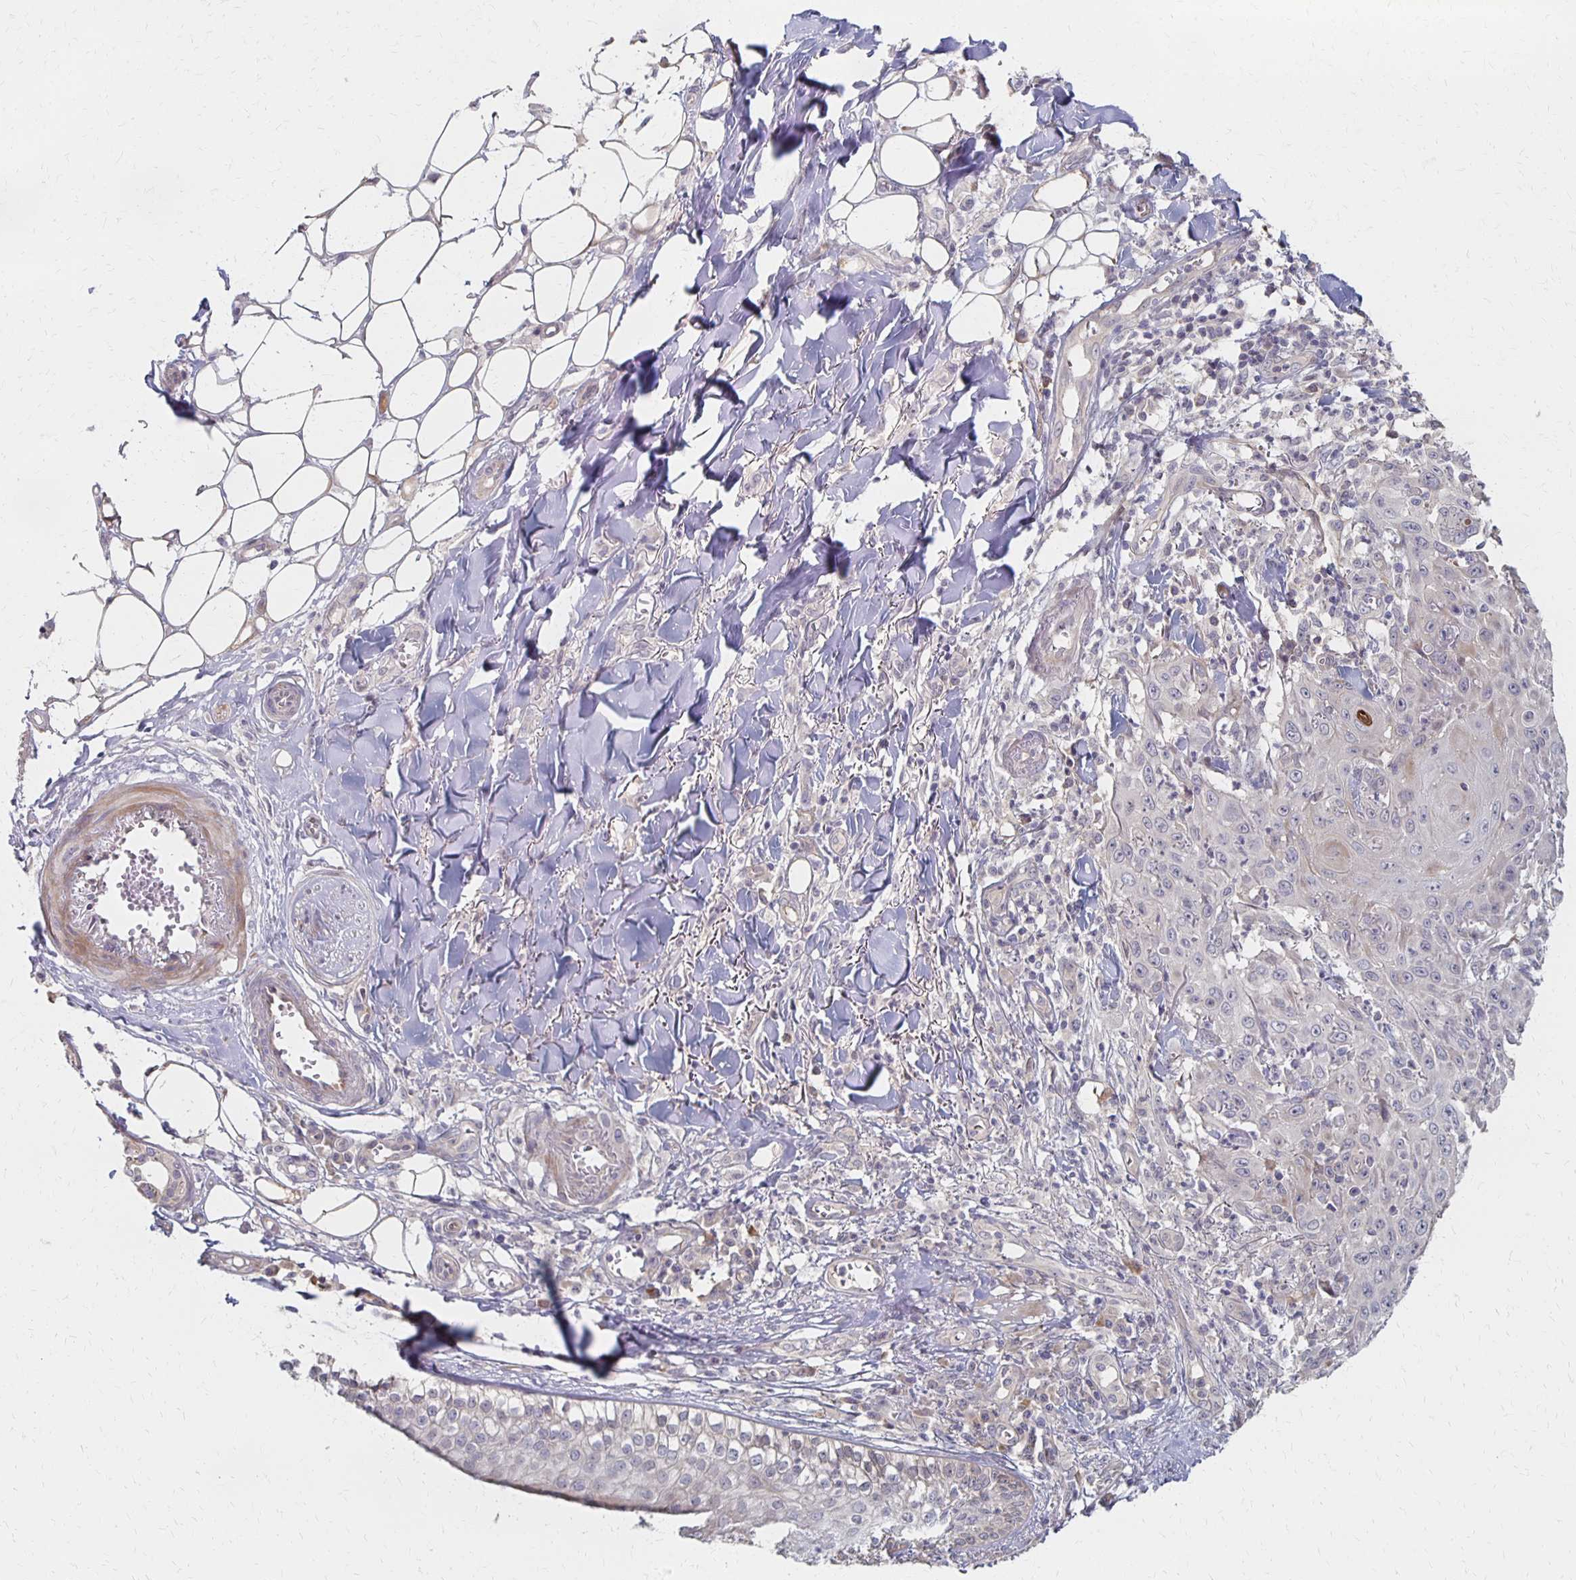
{"staining": {"intensity": "negative", "quantity": "none", "location": "none"}, "tissue": "skin cancer", "cell_type": "Tumor cells", "image_type": "cancer", "snomed": [{"axis": "morphology", "description": "Squamous cell carcinoma, NOS"}, {"axis": "topography", "description": "Skin"}], "caption": "A photomicrograph of human skin squamous cell carcinoma is negative for staining in tumor cells.", "gene": "PRKCB", "patient": {"sex": "male", "age": 75}}